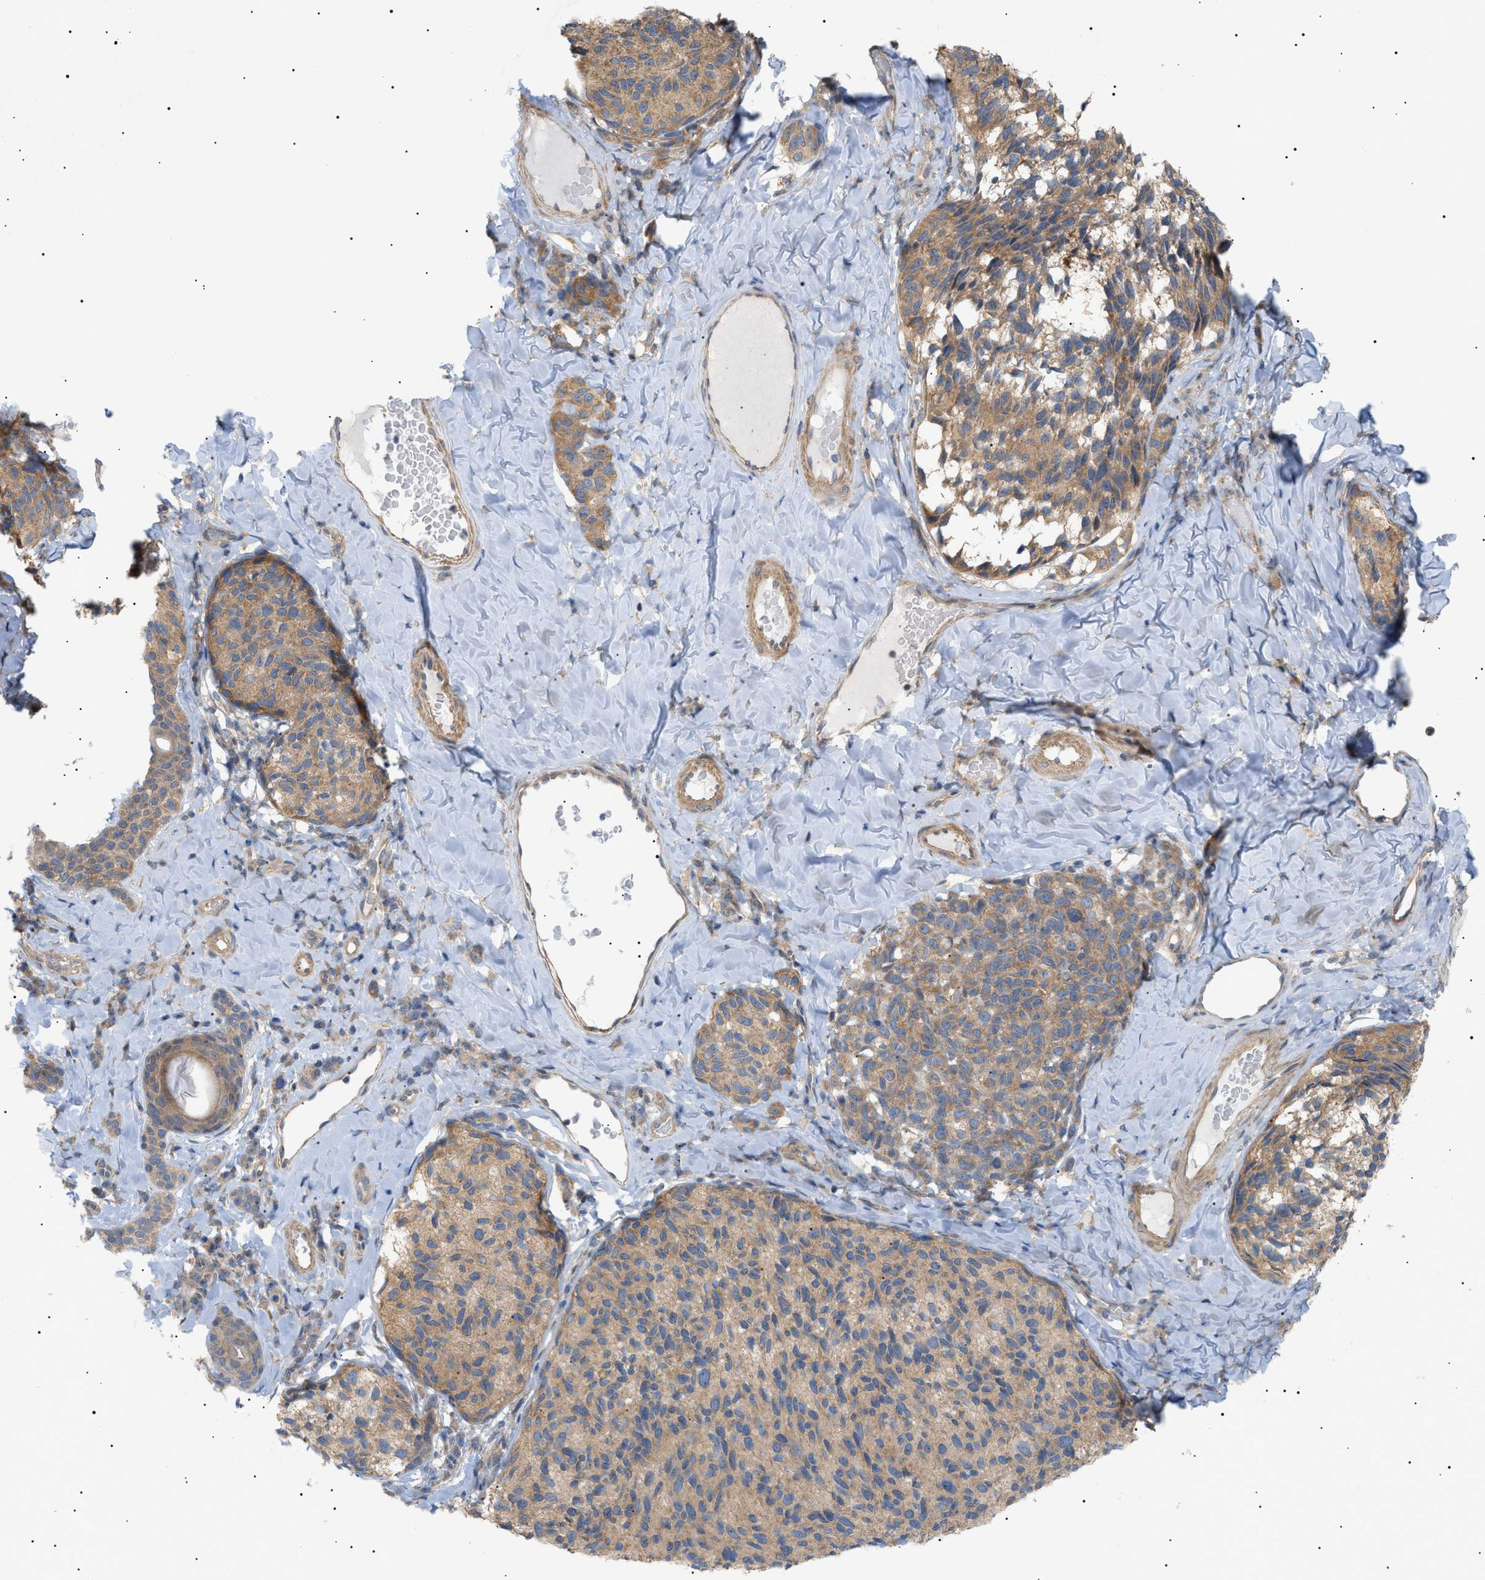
{"staining": {"intensity": "moderate", "quantity": ">75%", "location": "cytoplasmic/membranous"}, "tissue": "melanoma", "cell_type": "Tumor cells", "image_type": "cancer", "snomed": [{"axis": "morphology", "description": "Malignant melanoma, NOS"}, {"axis": "topography", "description": "Skin"}], "caption": "Brown immunohistochemical staining in melanoma exhibits moderate cytoplasmic/membranous staining in approximately >75% of tumor cells. Using DAB (3,3'-diaminobenzidine) (brown) and hematoxylin (blue) stains, captured at high magnification using brightfield microscopy.", "gene": "IRS2", "patient": {"sex": "female", "age": 73}}